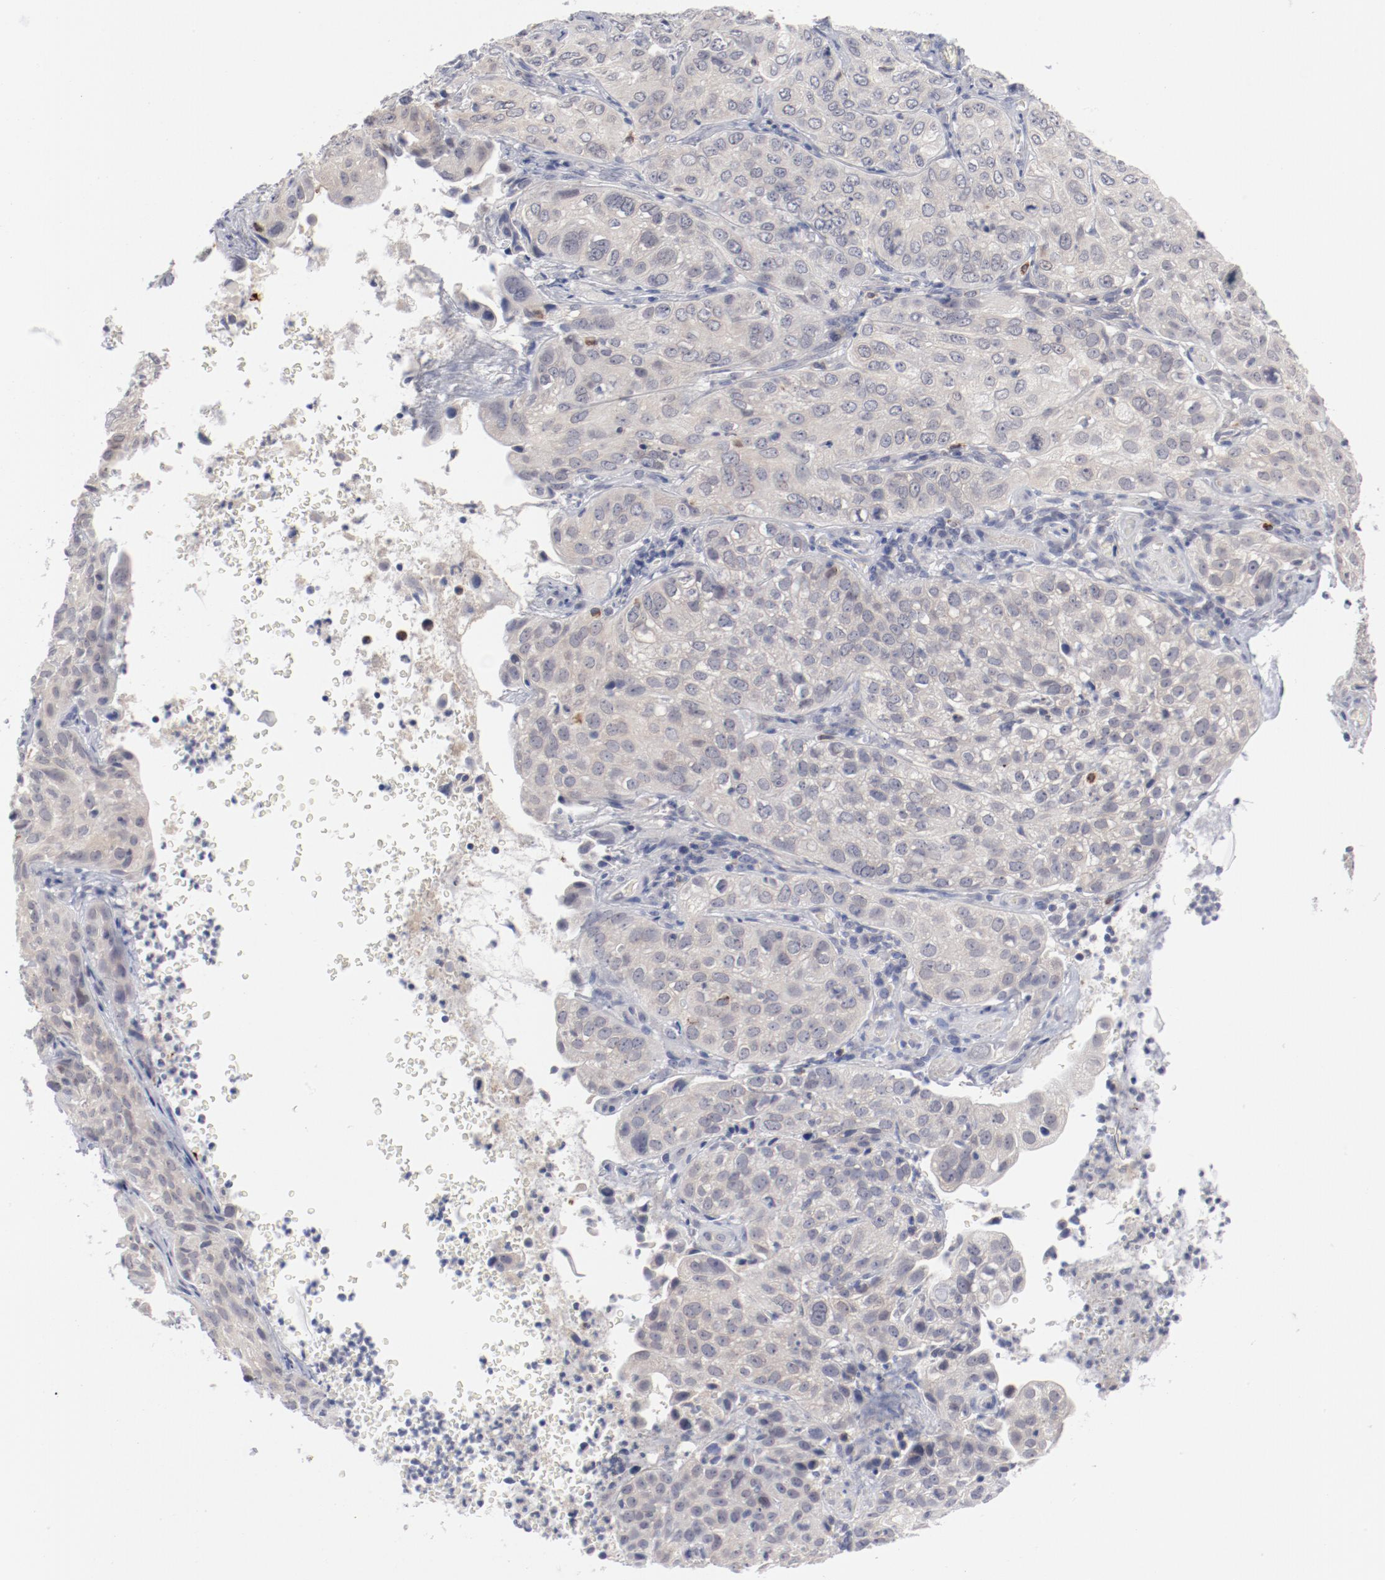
{"staining": {"intensity": "negative", "quantity": "none", "location": "none"}, "tissue": "cervical cancer", "cell_type": "Tumor cells", "image_type": "cancer", "snomed": [{"axis": "morphology", "description": "Squamous cell carcinoma, NOS"}, {"axis": "topography", "description": "Cervix"}], "caption": "High magnification brightfield microscopy of squamous cell carcinoma (cervical) stained with DAB (brown) and counterstained with hematoxylin (blue): tumor cells show no significant expression.", "gene": "SH3BGR", "patient": {"sex": "female", "age": 38}}